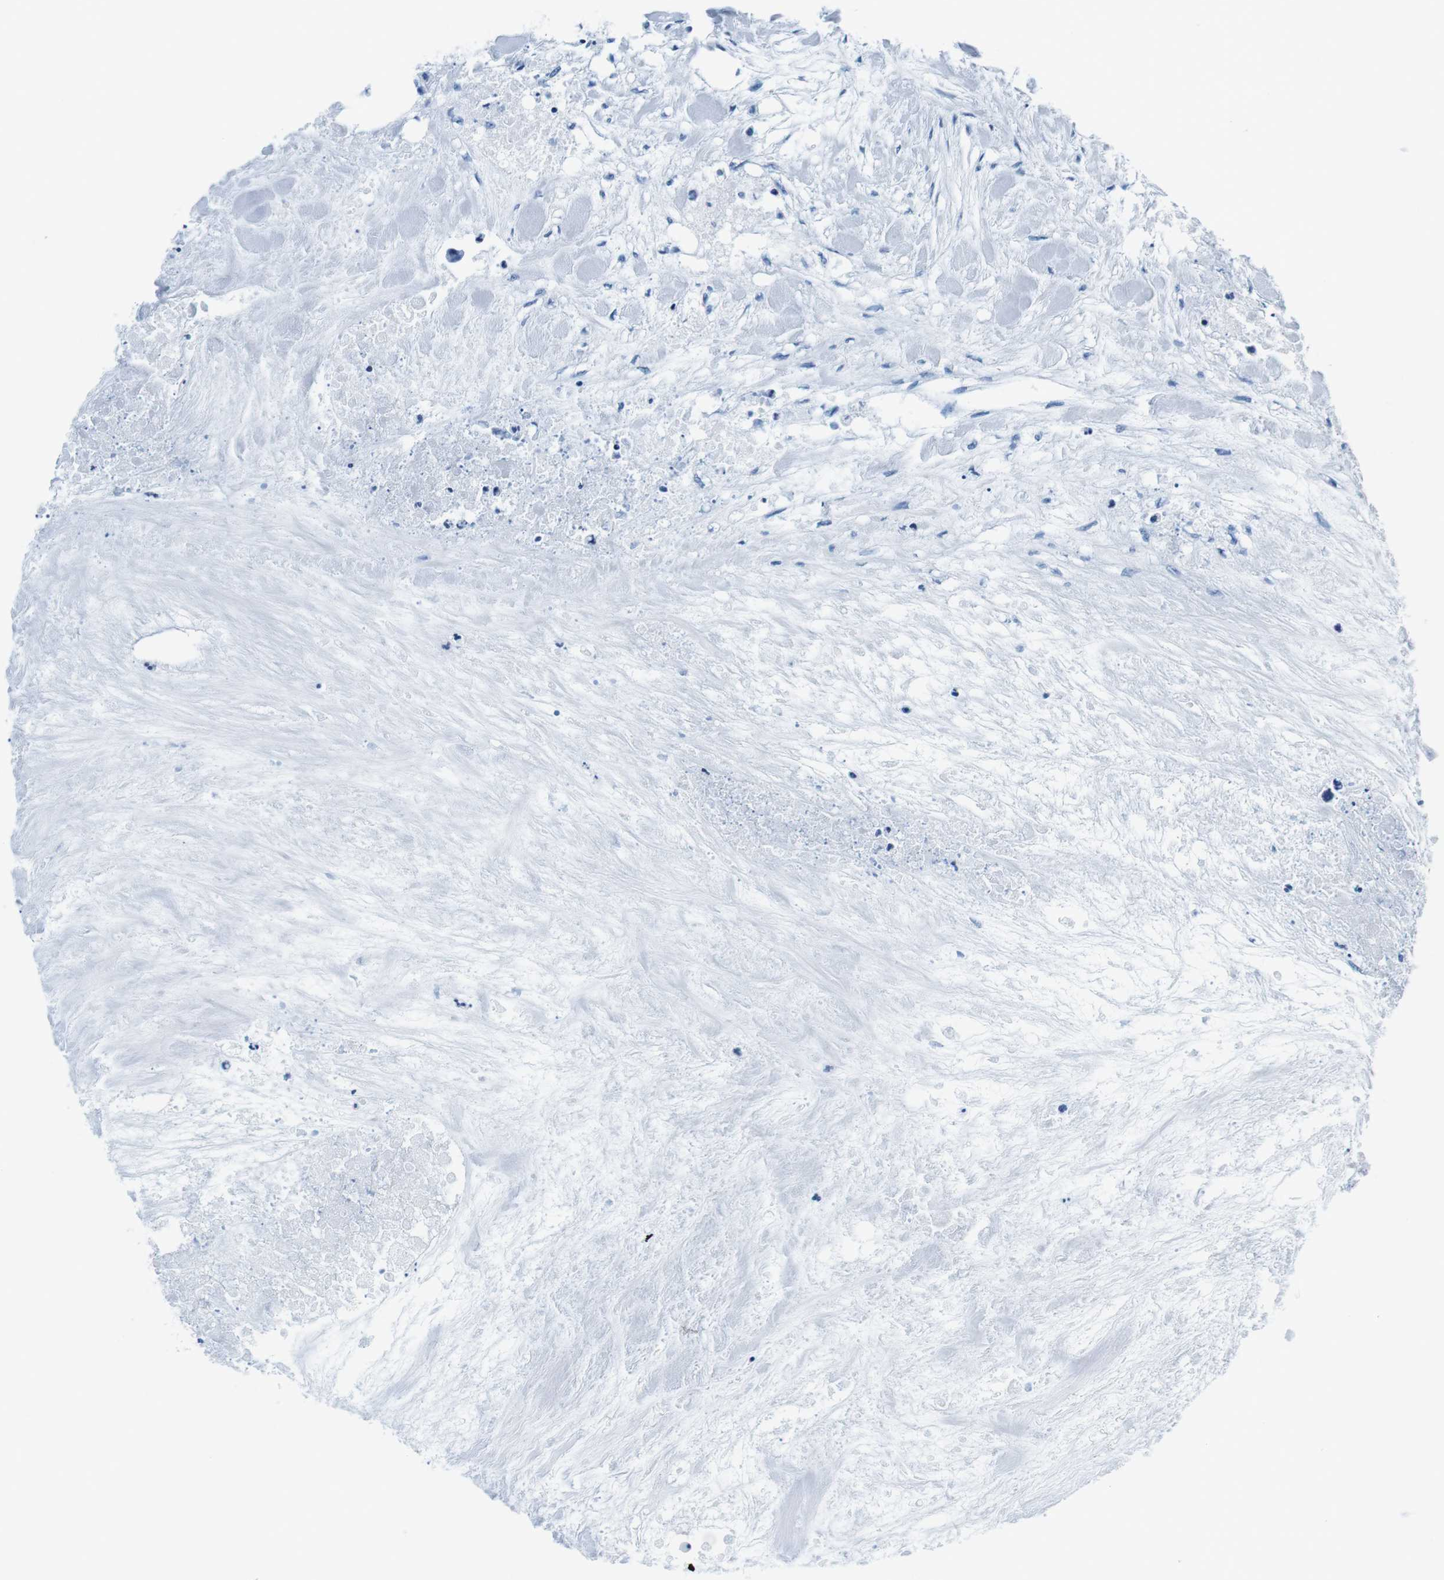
{"staining": {"intensity": "negative", "quantity": "none", "location": "none"}, "tissue": "colorectal cancer", "cell_type": "Tumor cells", "image_type": "cancer", "snomed": [{"axis": "morphology", "description": "Adenocarcinoma, NOS"}, {"axis": "topography", "description": "Colon"}], "caption": "High magnification brightfield microscopy of colorectal cancer stained with DAB (3,3'-diaminobenzidine) (brown) and counterstained with hematoxylin (blue): tumor cells show no significant positivity.", "gene": "ELANE", "patient": {"sex": "female", "age": 57}}